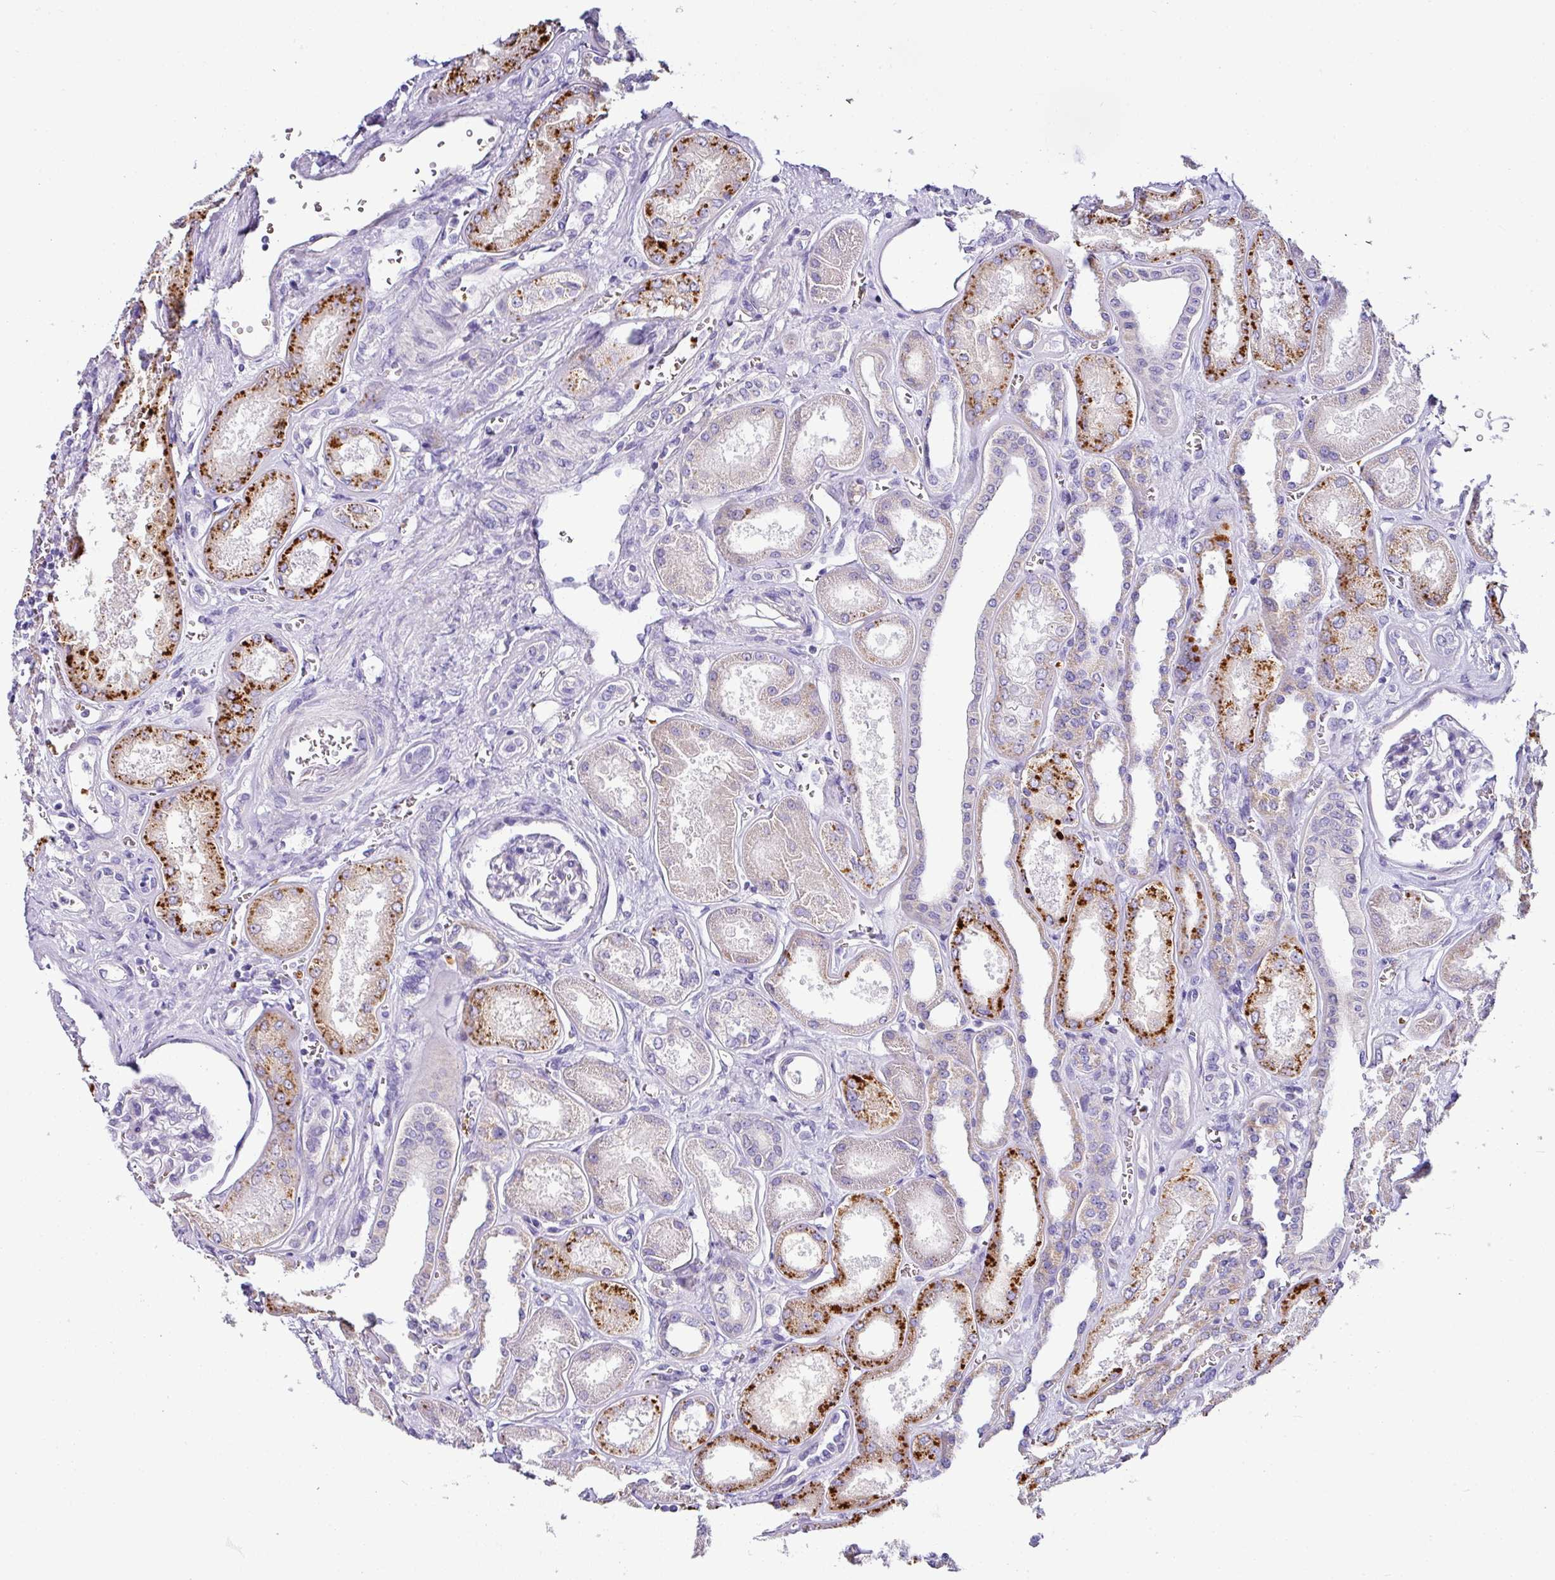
{"staining": {"intensity": "negative", "quantity": "none", "location": "none"}, "tissue": "kidney", "cell_type": "Cells in glomeruli", "image_type": "normal", "snomed": [{"axis": "morphology", "description": "Normal tissue, NOS"}, {"axis": "morphology", "description": "Adenocarcinoma, NOS"}, {"axis": "topography", "description": "Kidney"}], "caption": "Immunohistochemical staining of normal human kidney reveals no significant expression in cells in glomeruli.", "gene": "NAPSA", "patient": {"sex": "female", "age": 68}}